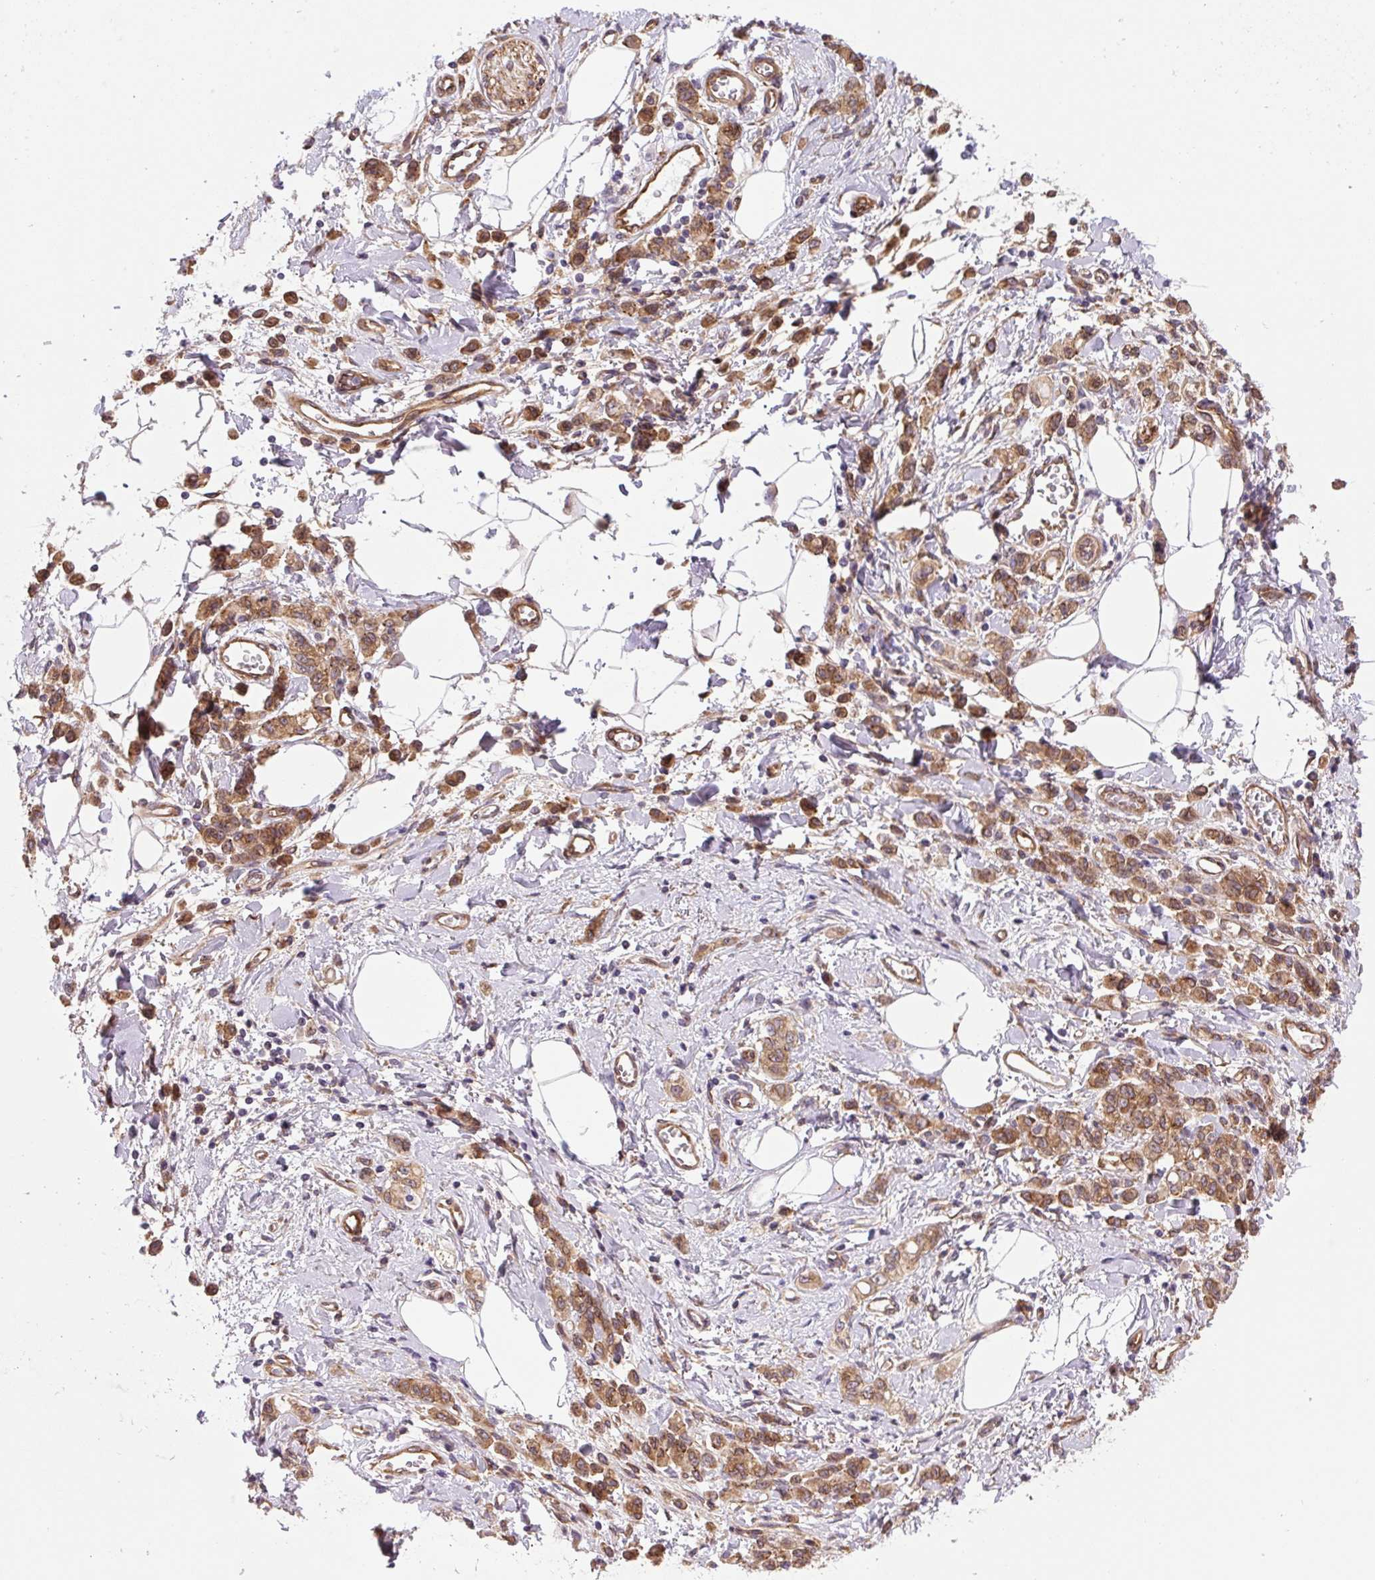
{"staining": {"intensity": "moderate", "quantity": ">75%", "location": "cytoplasmic/membranous"}, "tissue": "stomach cancer", "cell_type": "Tumor cells", "image_type": "cancer", "snomed": [{"axis": "morphology", "description": "Adenocarcinoma, NOS"}, {"axis": "topography", "description": "Stomach"}], "caption": "Human stomach cancer (adenocarcinoma) stained for a protein (brown) demonstrates moderate cytoplasmic/membranous positive expression in about >75% of tumor cells.", "gene": "SEPTIN10", "patient": {"sex": "male", "age": 77}}